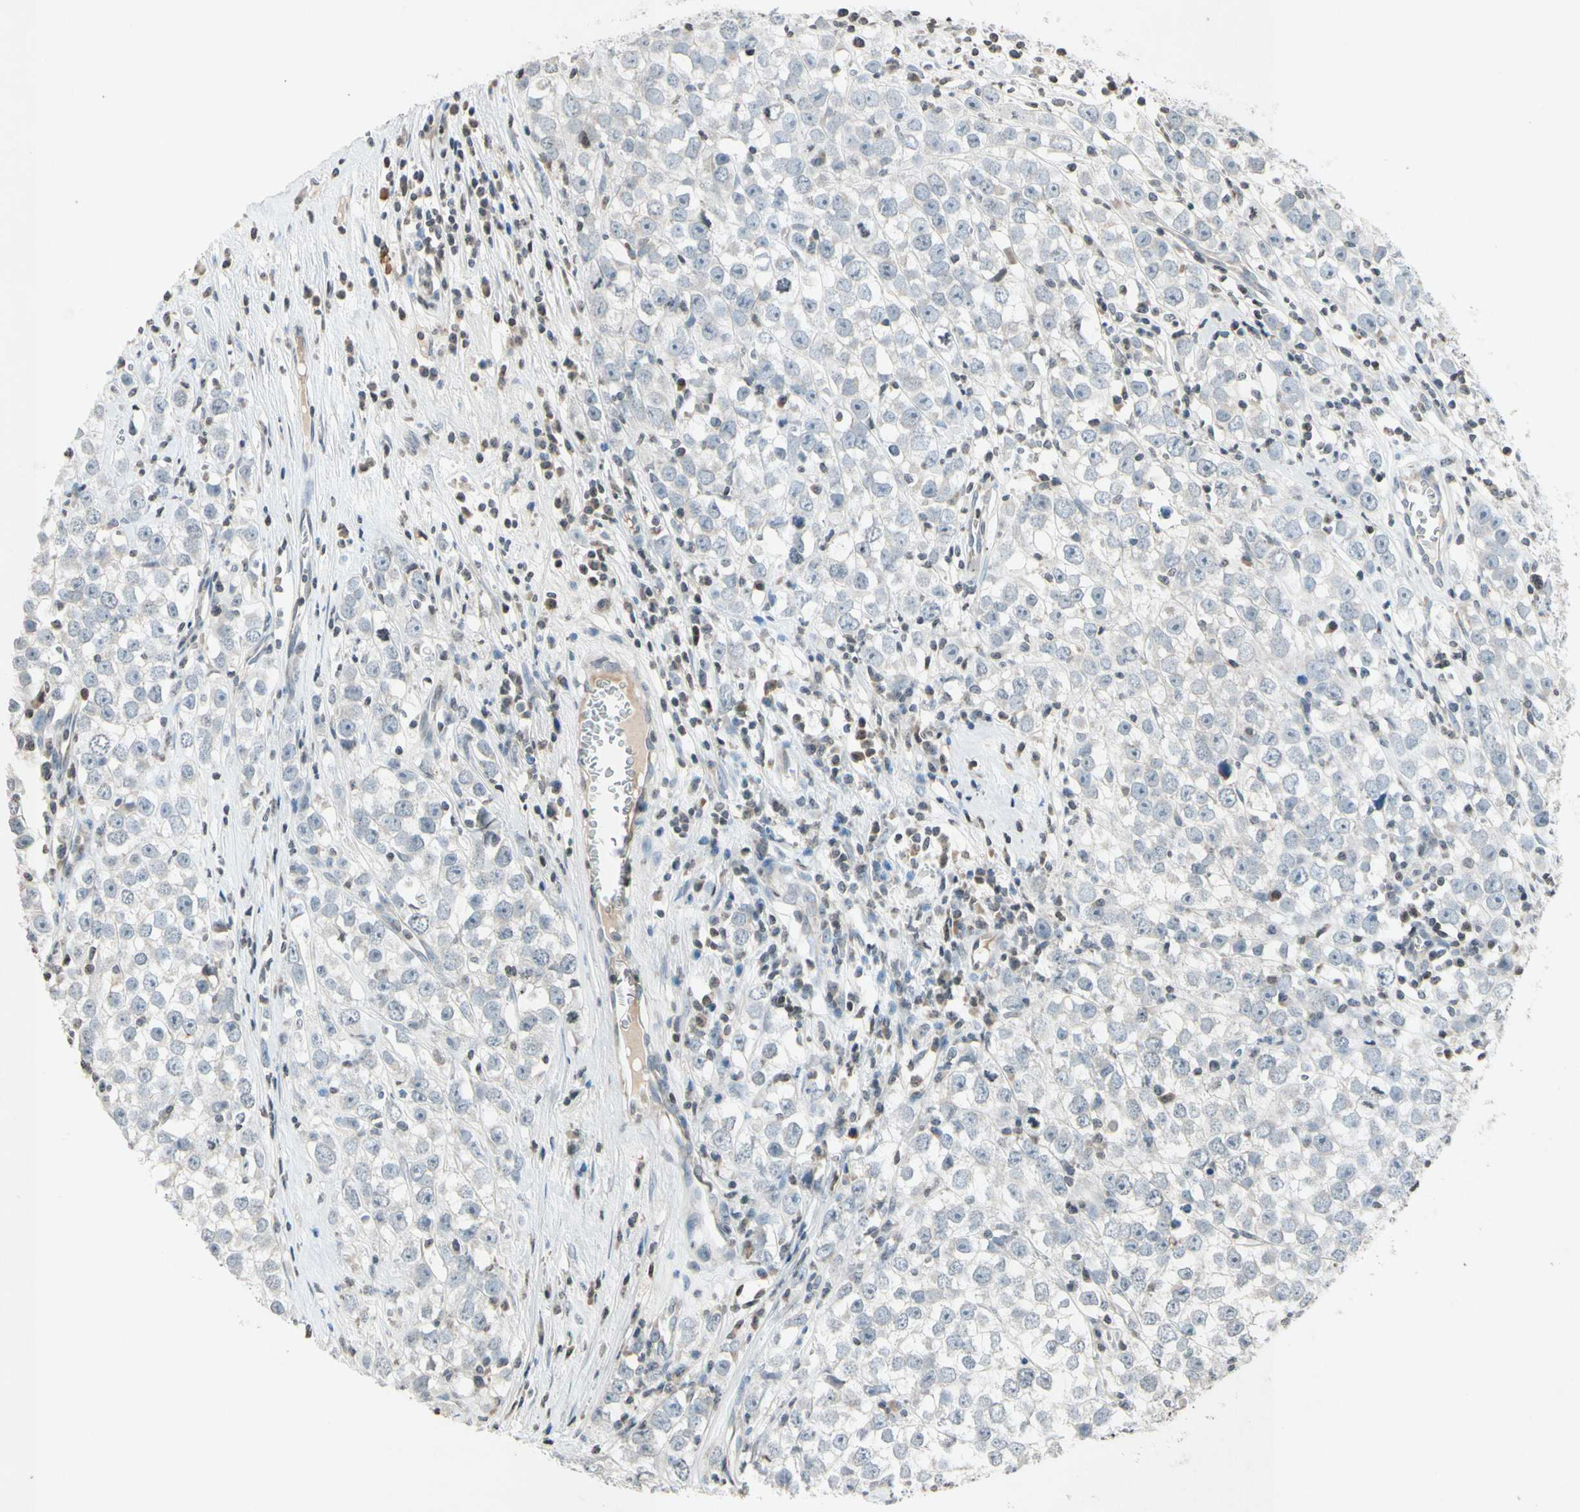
{"staining": {"intensity": "negative", "quantity": "none", "location": "none"}, "tissue": "testis cancer", "cell_type": "Tumor cells", "image_type": "cancer", "snomed": [{"axis": "morphology", "description": "Seminoma, NOS"}, {"axis": "morphology", "description": "Carcinoma, Embryonal, NOS"}, {"axis": "topography", "description": "Testis"}], "caption": "DAB immunohistochemical staining of human testis cancer shows no significant staining in tumor cells. The staining is performed using DAB brown chromogen with nuclei counter-stained in using hematoxylin.", "gene": "CLDN11", "patient": {"sex": "male", "age": 52}}